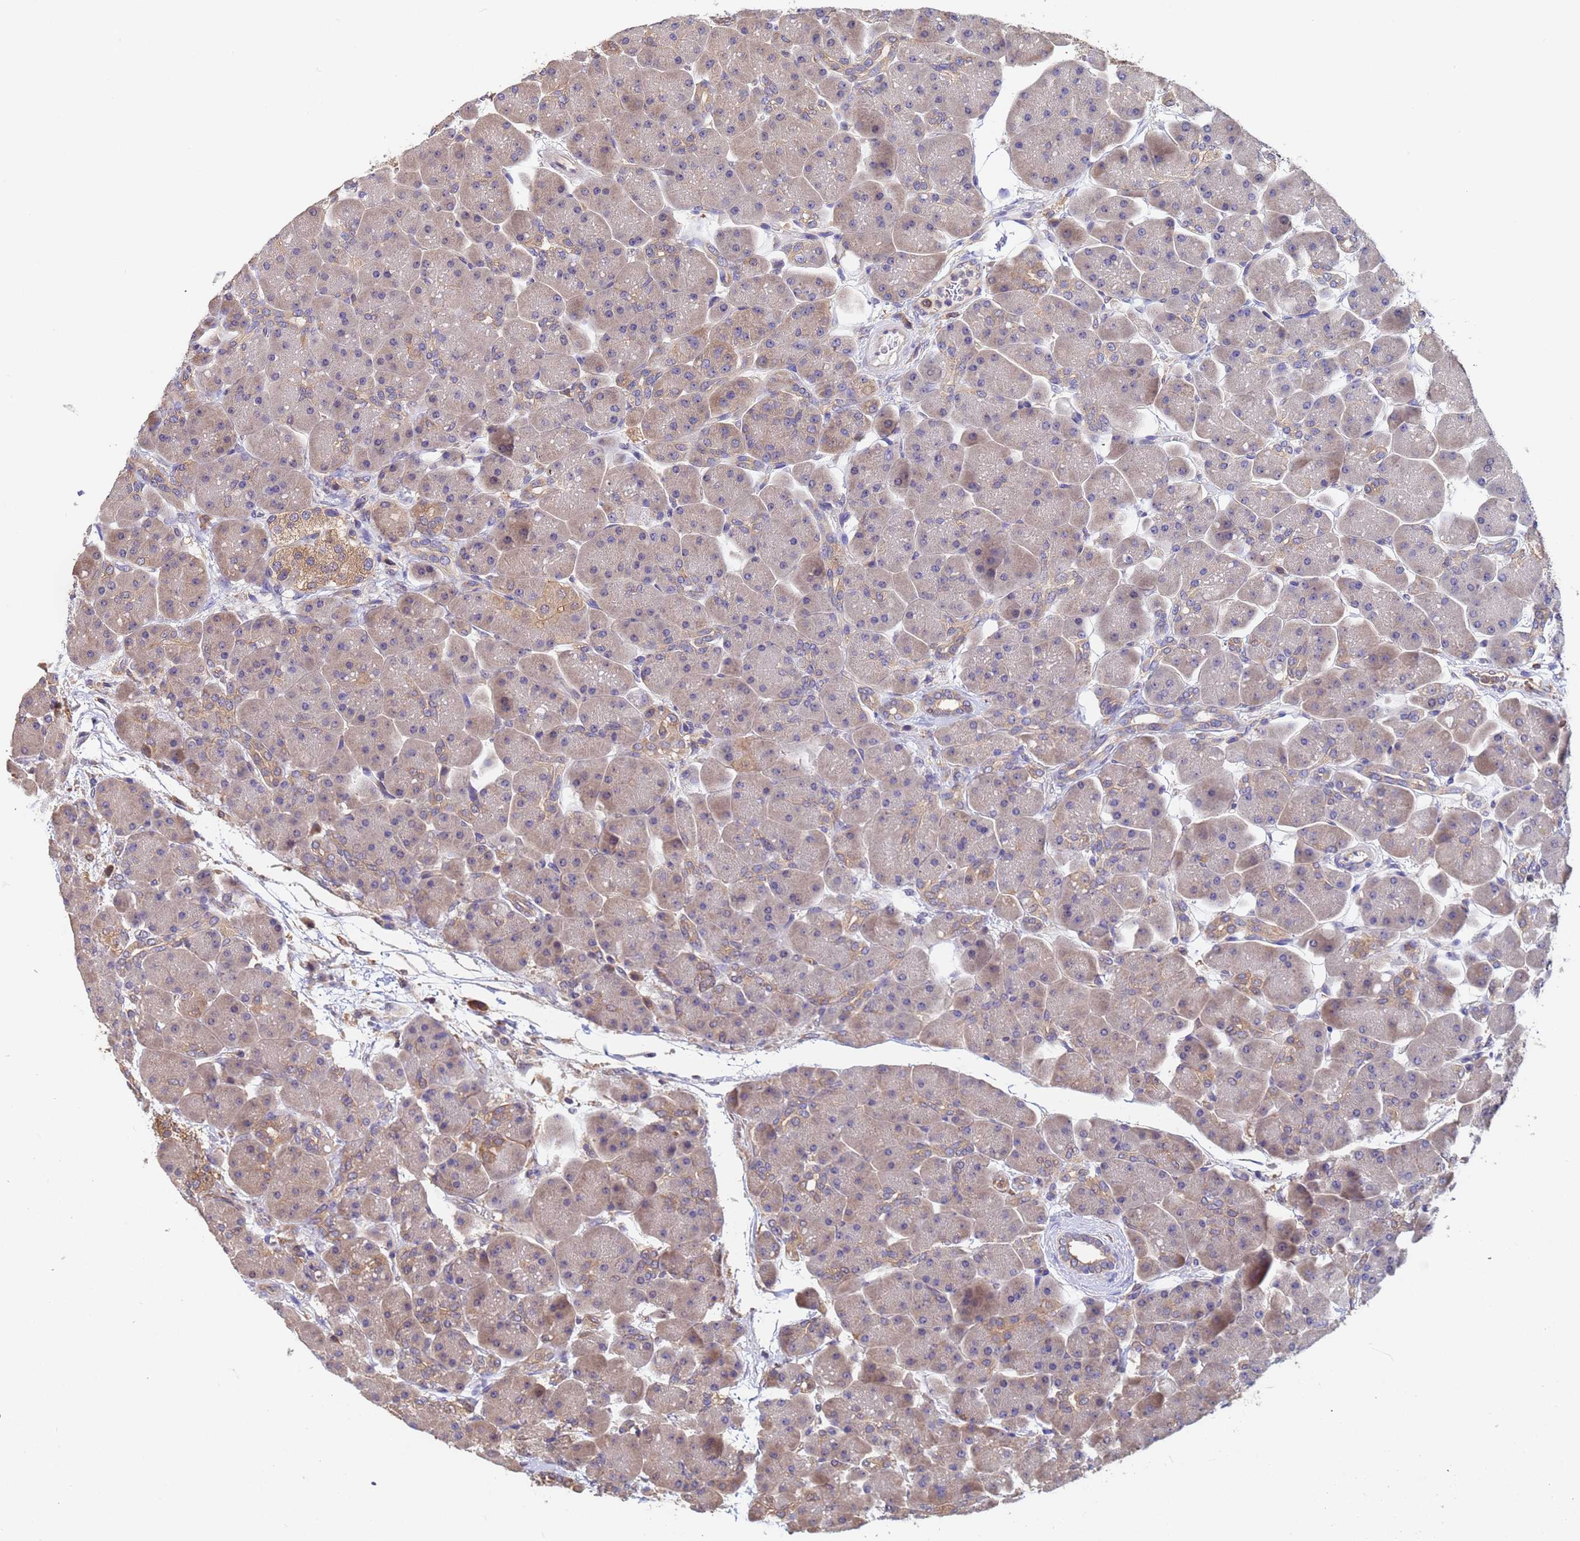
{"staining": {"intensity": "moderate", "quantity": "<25%", "location": "cytoplasmic/membranous"}, "tissue": "pancreas", "cell_type": "Exocrine glandular cells", "image_type": "normal", "snomed": [{"axis": "morphology", "description": "Normal tissue, NOS"}, {"axis": "topography", "description": "Pancreas"}], "caption": "Immunohistochemical staining of unremarkable pancreas exhibits moderate cytoplasmic/membranous protein positivity in about <25% of exocrine glandular cells. The staining was performed using DAB (3,3'-diaminobenzidine), with brown indicating positive protein expression. Nuclei are stained blue with hematoxylin.", "gene": "FAM25A", "patient": {"sex": "male", "age": 66}}